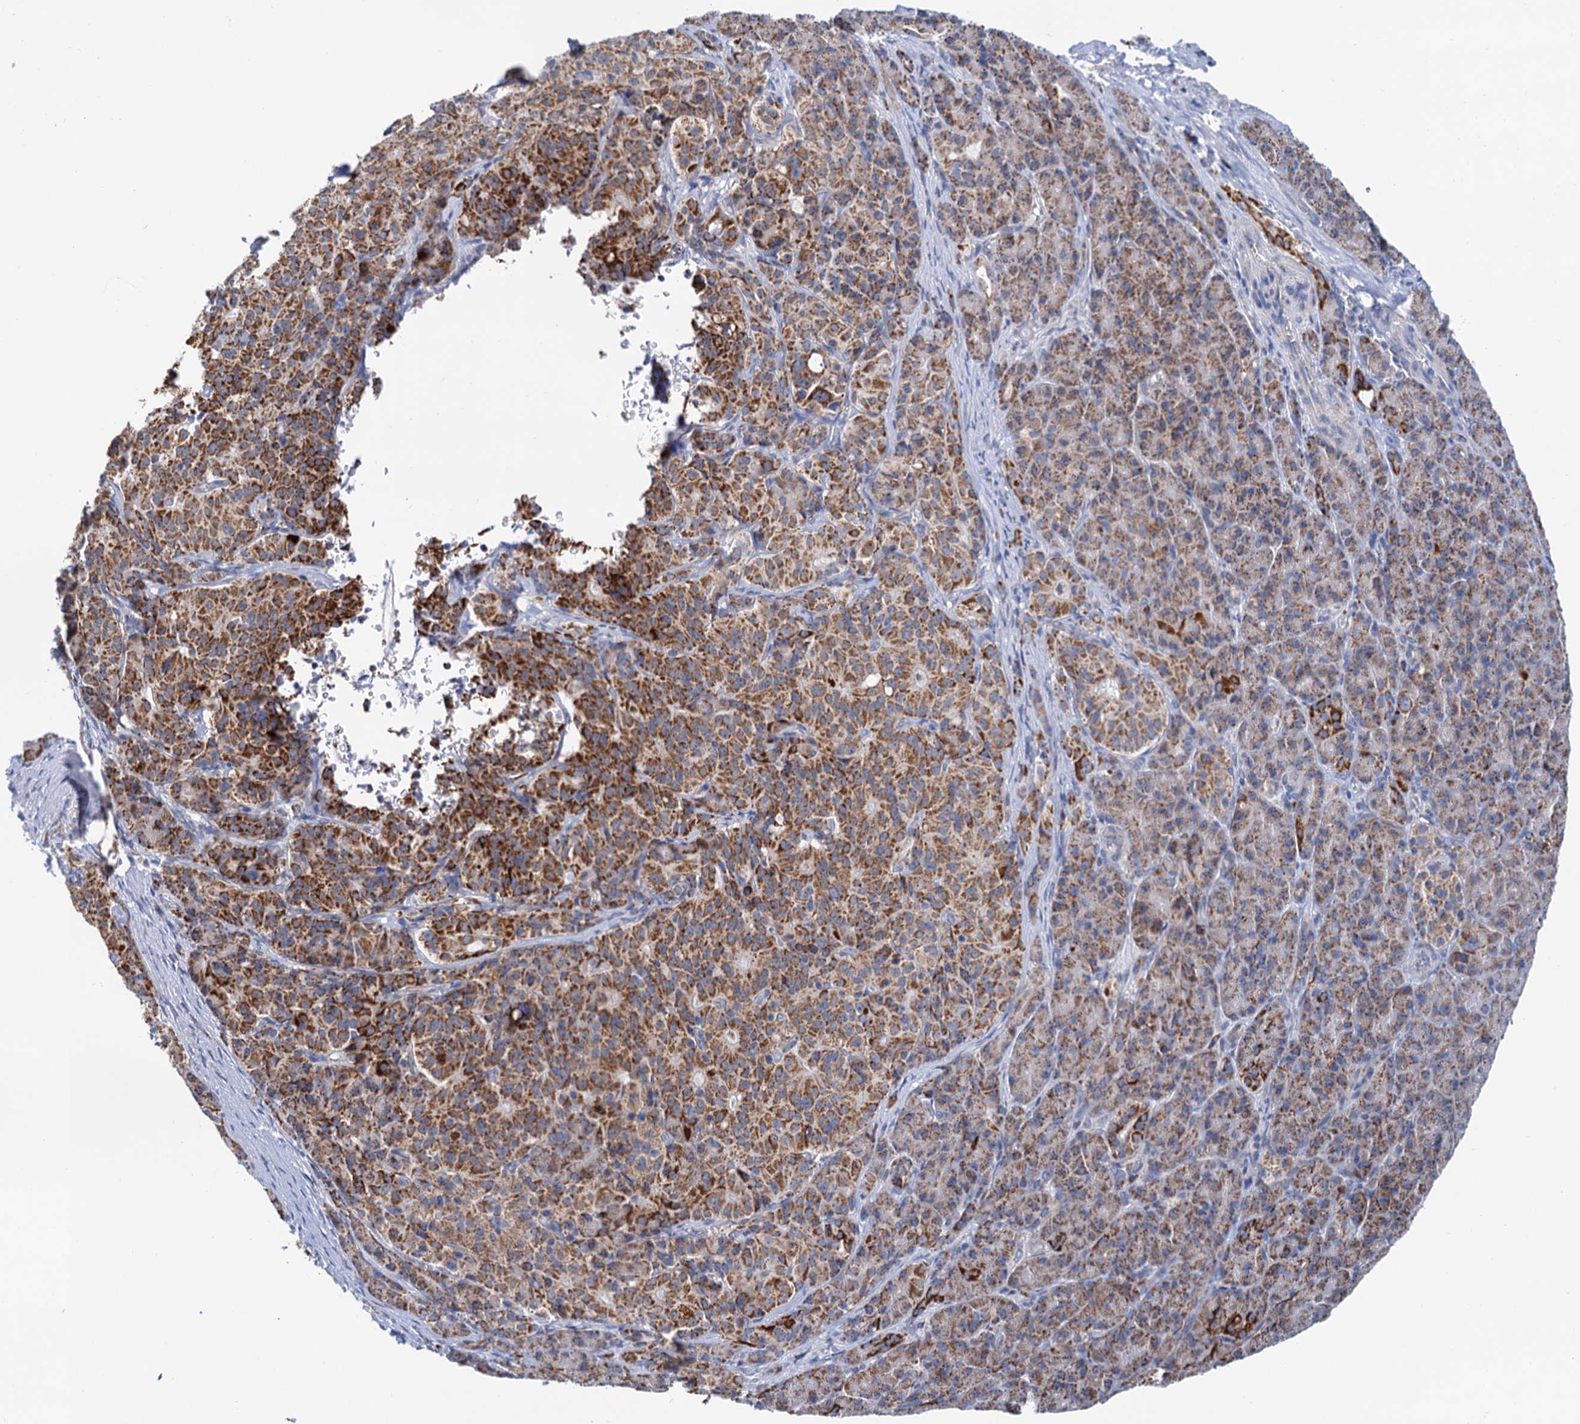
{"staining": {"intensity": "moderate", "quantity": ">75%", "location": "cytoplasmic/membranous"}, "tissue": "pancreatic cancer", "cell_type": "Tumor cells", "image_type": "cancer", "snomed": [{"axis": "morphology", "description": "Adenocarcinoma, NOS"}, {"axis": "topography", "description": "Pancreas"}], "caption": "Pancreatic cancer (adenocarcinoma) stained with a brown dye reveals moderate cytoplasmic/membranous positive expression in about >75% of tumor cells.", "gene": "C2CD3", "patient": {"sex": "female", "age": 74}}